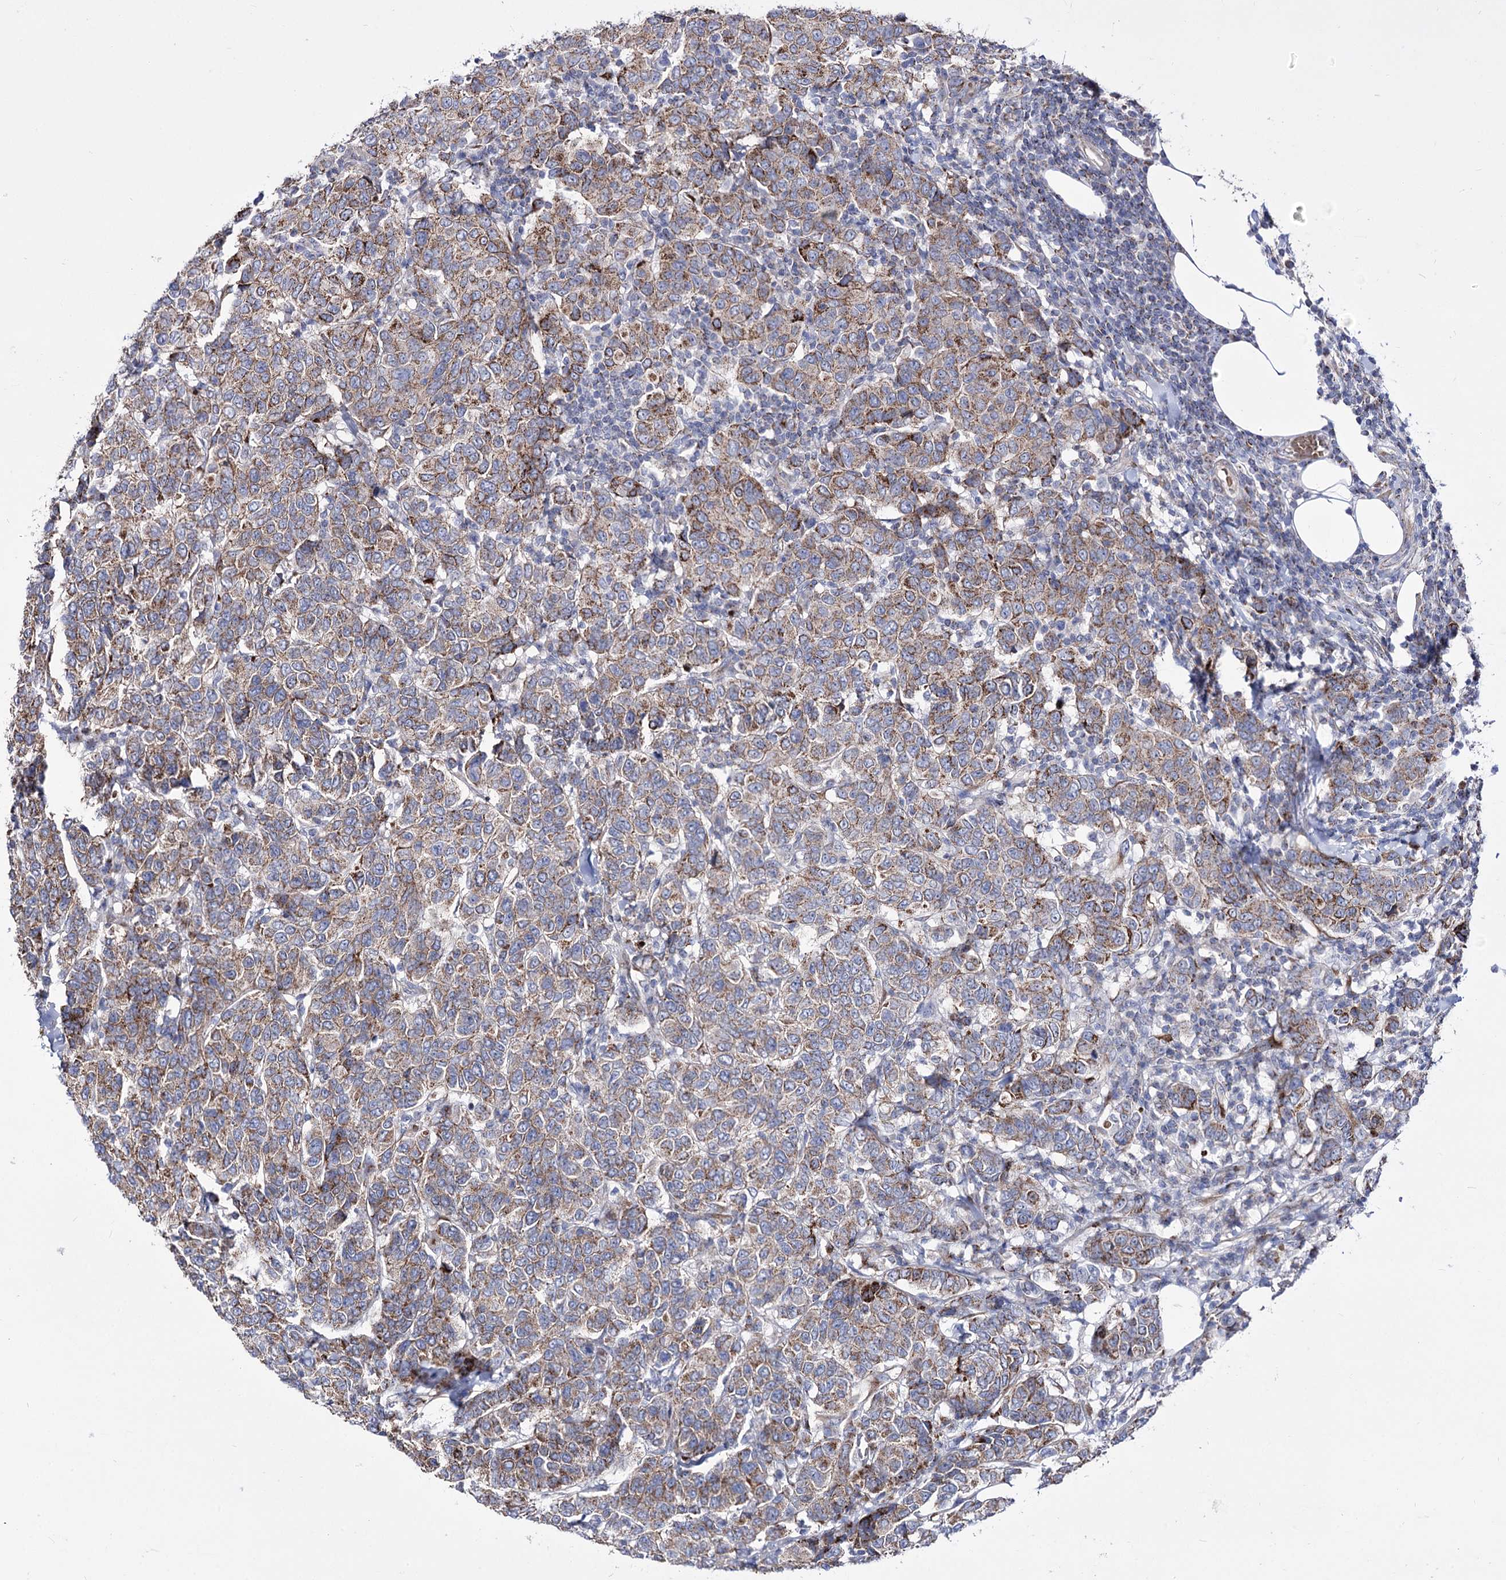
{"staining": {"intensity": "moderate", "quantity": ">75%", "location": "cytoplasmic/membranous"}, "tissue": "breast cancer", "cell_type": "Tumor cells", "image_type": "cancer", "snomed": [{"axis": "morphology", "description": "Duct carcinoma"}, {"axis": "topography", "description": "Breast"}], "caption": "DAB (3,3'-diaminobenzidine) immunohistochemical staining of breast cancer (intraductal carcinoma) reveals moderate cytoplasmic/membranous protein staining in approximately >75% of tumor cells.", "gene": "OSBPL5", "patient": {"sex": "female", "age": 55}}